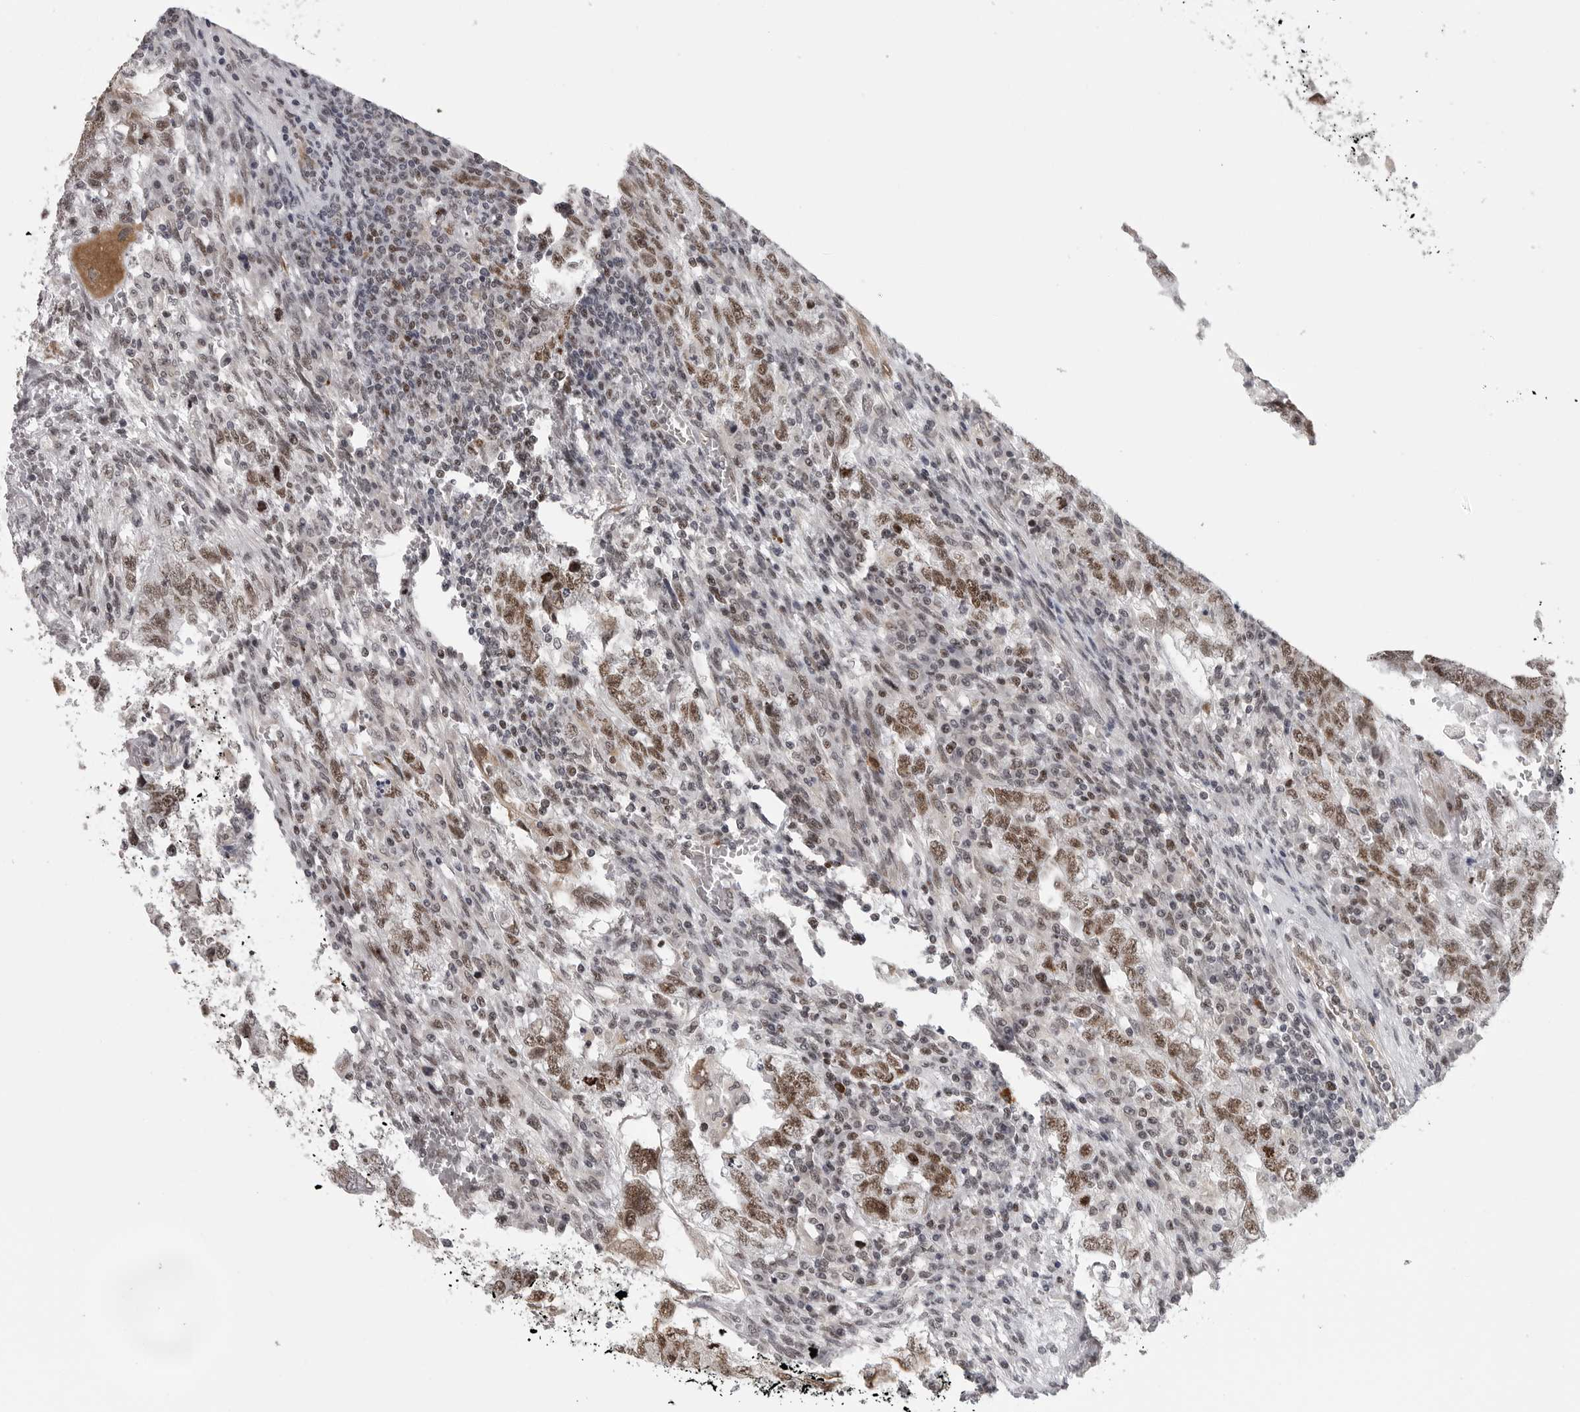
{"staining": {"intensity": "strong", "quantity": ">75%", "location": "nuclear"}, "tissue": "testis cancer", "cell_type": "Tumor cells", "image_type": "cancer", "snomed": [{"axis": "morphology", "description": "Carcinoma, Embryonal, NOS"}, {"axis": "topography", "description": "Testis"}], "caption": "The image demonstrates immunohistochemical staining of testis embryonal carcinoma. There is strong nuclear positivity is present in about >75% of tumor cells. The staining was performed using DAB (3,3'-diaminobenzidine), with brown indicating positive protein expression. Nuclei are stained blue with hematoxylin.", "gene": "PRDM10", "patient": {"sex": "male", "age": 36}}